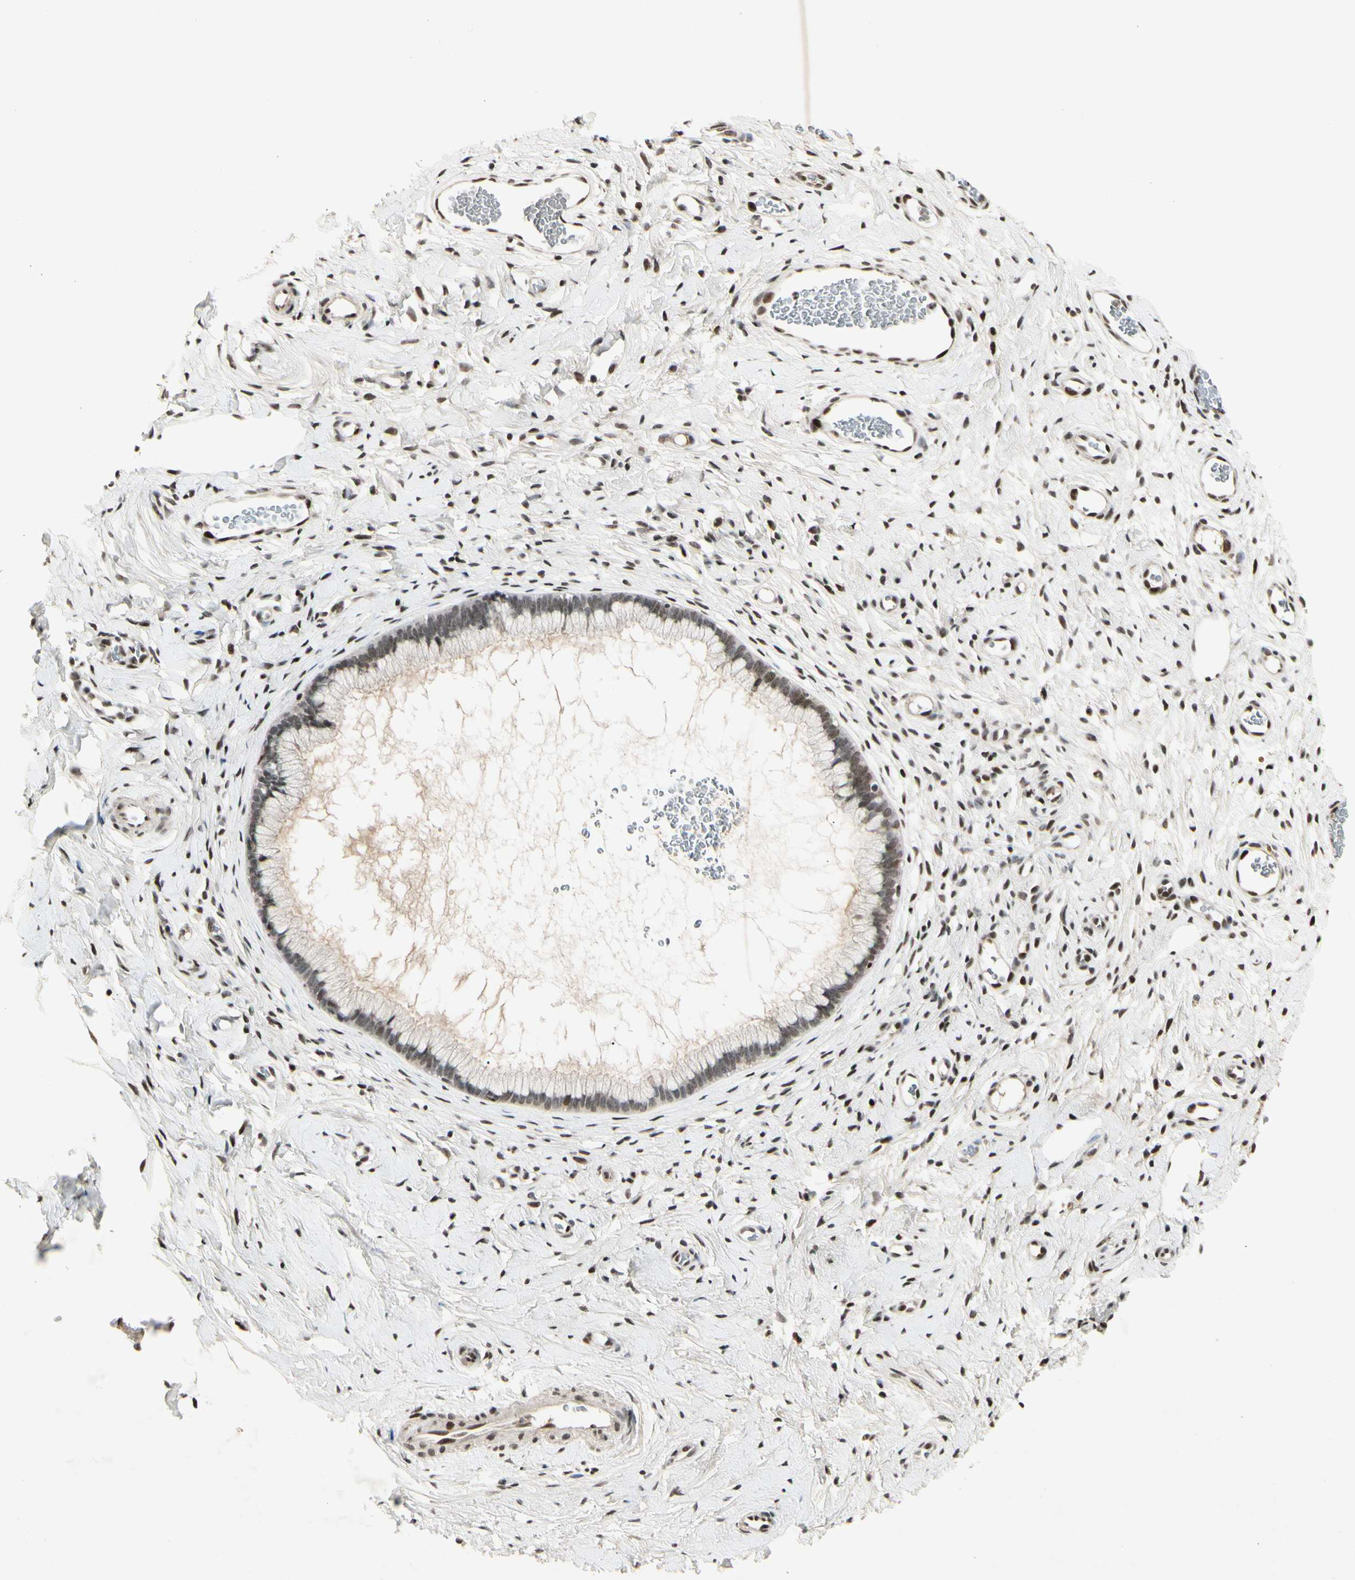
{"staining": {"intensity": "moderate", "quantity": ">75%", "location": "nuclear"}, "tissue": "cervix", "cell_type": "Glandular cells", "image_type": "normal", "snomed": [{"axis": "morphology", "description": "Normal tissue, NOS"}, {"axis": "topography", "description": "Cervix"}], "caption": "Immunohistochemical staining of benign cervix displays >75% levels of moderate nuclear protein positivity in about >75% of glandular cells.", "gene": "FOXJ2", "patient": {"sex": "female", "age": 65}}